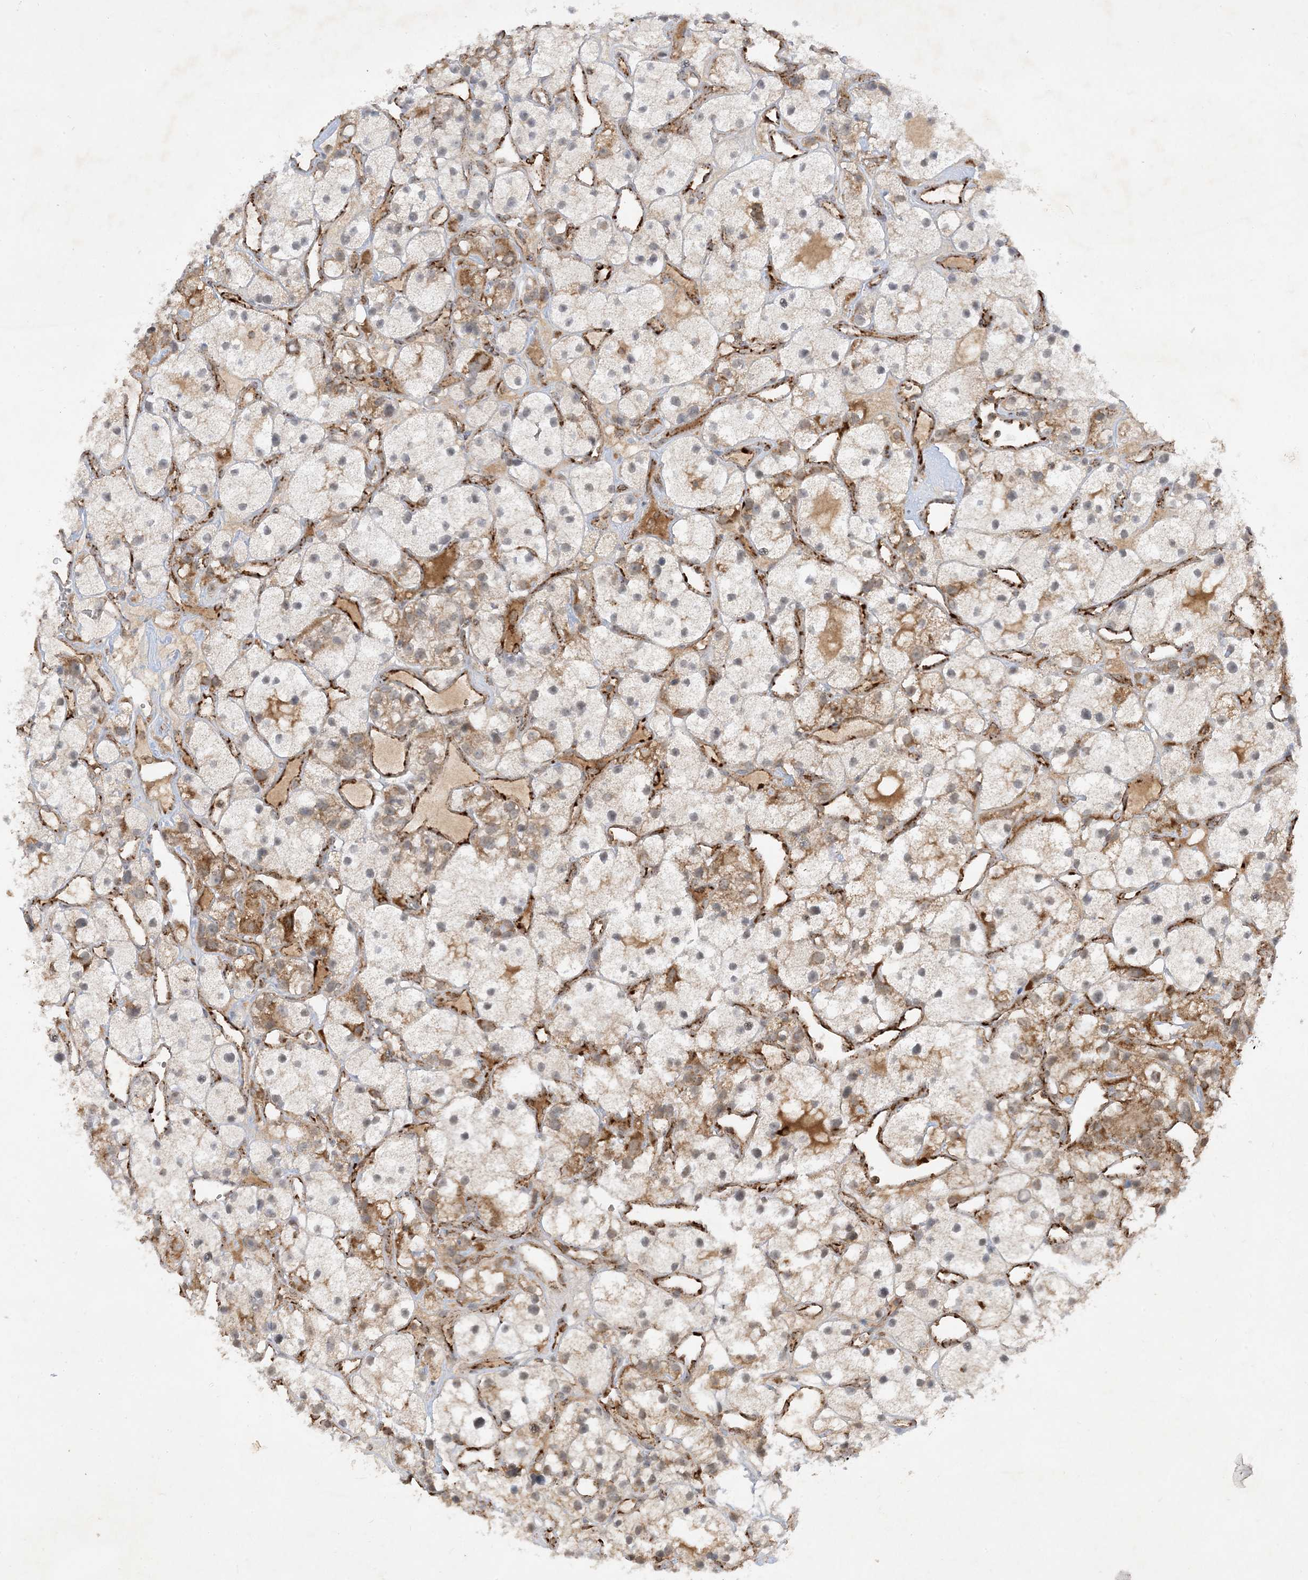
{"staining": {"intensity": "moderate", "quantity": "25%-75%", "location": "cytoplasmic/membranous"}, "tissue": "renal cancer", "cell_type": "Tumor cells", "image_type": "cancer", "snomed": [{"axis": "morphology", "description": "Adenocarcinoma, NOS"}, {"axis": "topography", "description": "Kidney"}], "caption": "Approximately 25%-75% of tumor cells in human adenocarcinoma (renal) show moderate cytoplasmic/membranous protein positivity as visualized by brown immunohistochemical staining.", "gene": "NDUFAF3", "patient": {"sex": "female", "age": 57}}